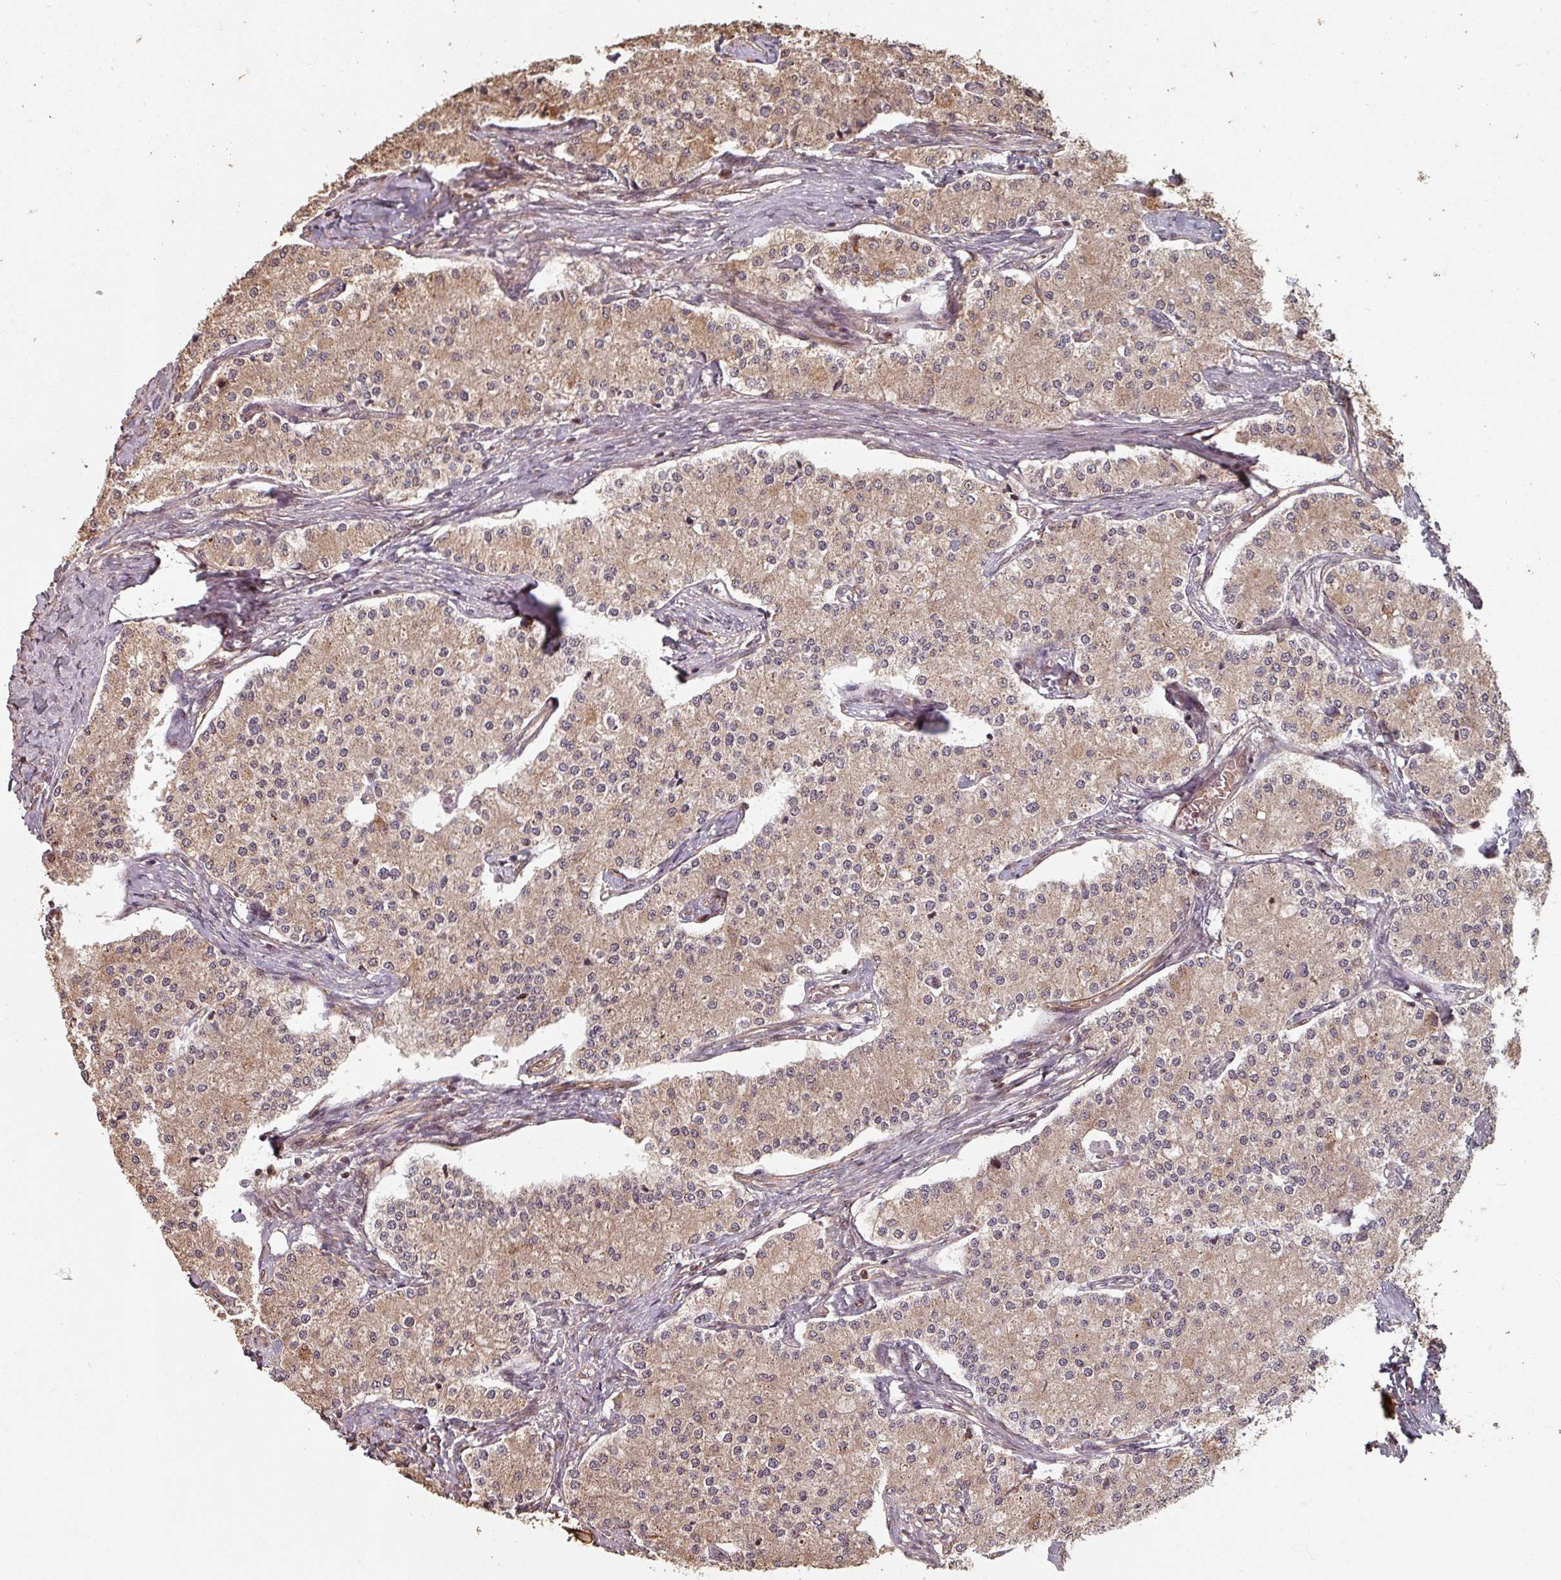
{"staining": {"intensity": "moderate", "quantity": ">75%", "location": "cytoplasmic/membranous"}, "tissue": "carcinoid", "cell_type": "Tumor cells", "image_type": "cancer", "snomed": [{"axis": "morphology", "description": "Carcinoid, malignant, NOS"}, {"axis": "topography", "description": "Colon"}], "caption": "About >75% of tumor cells in carcinoid reveal moderate cytoplasmic/membranous protein staining as visualized by brown immunohistochemical staining.", "gene": "EID1", "patient": {"sex": "female", "age": 52}}